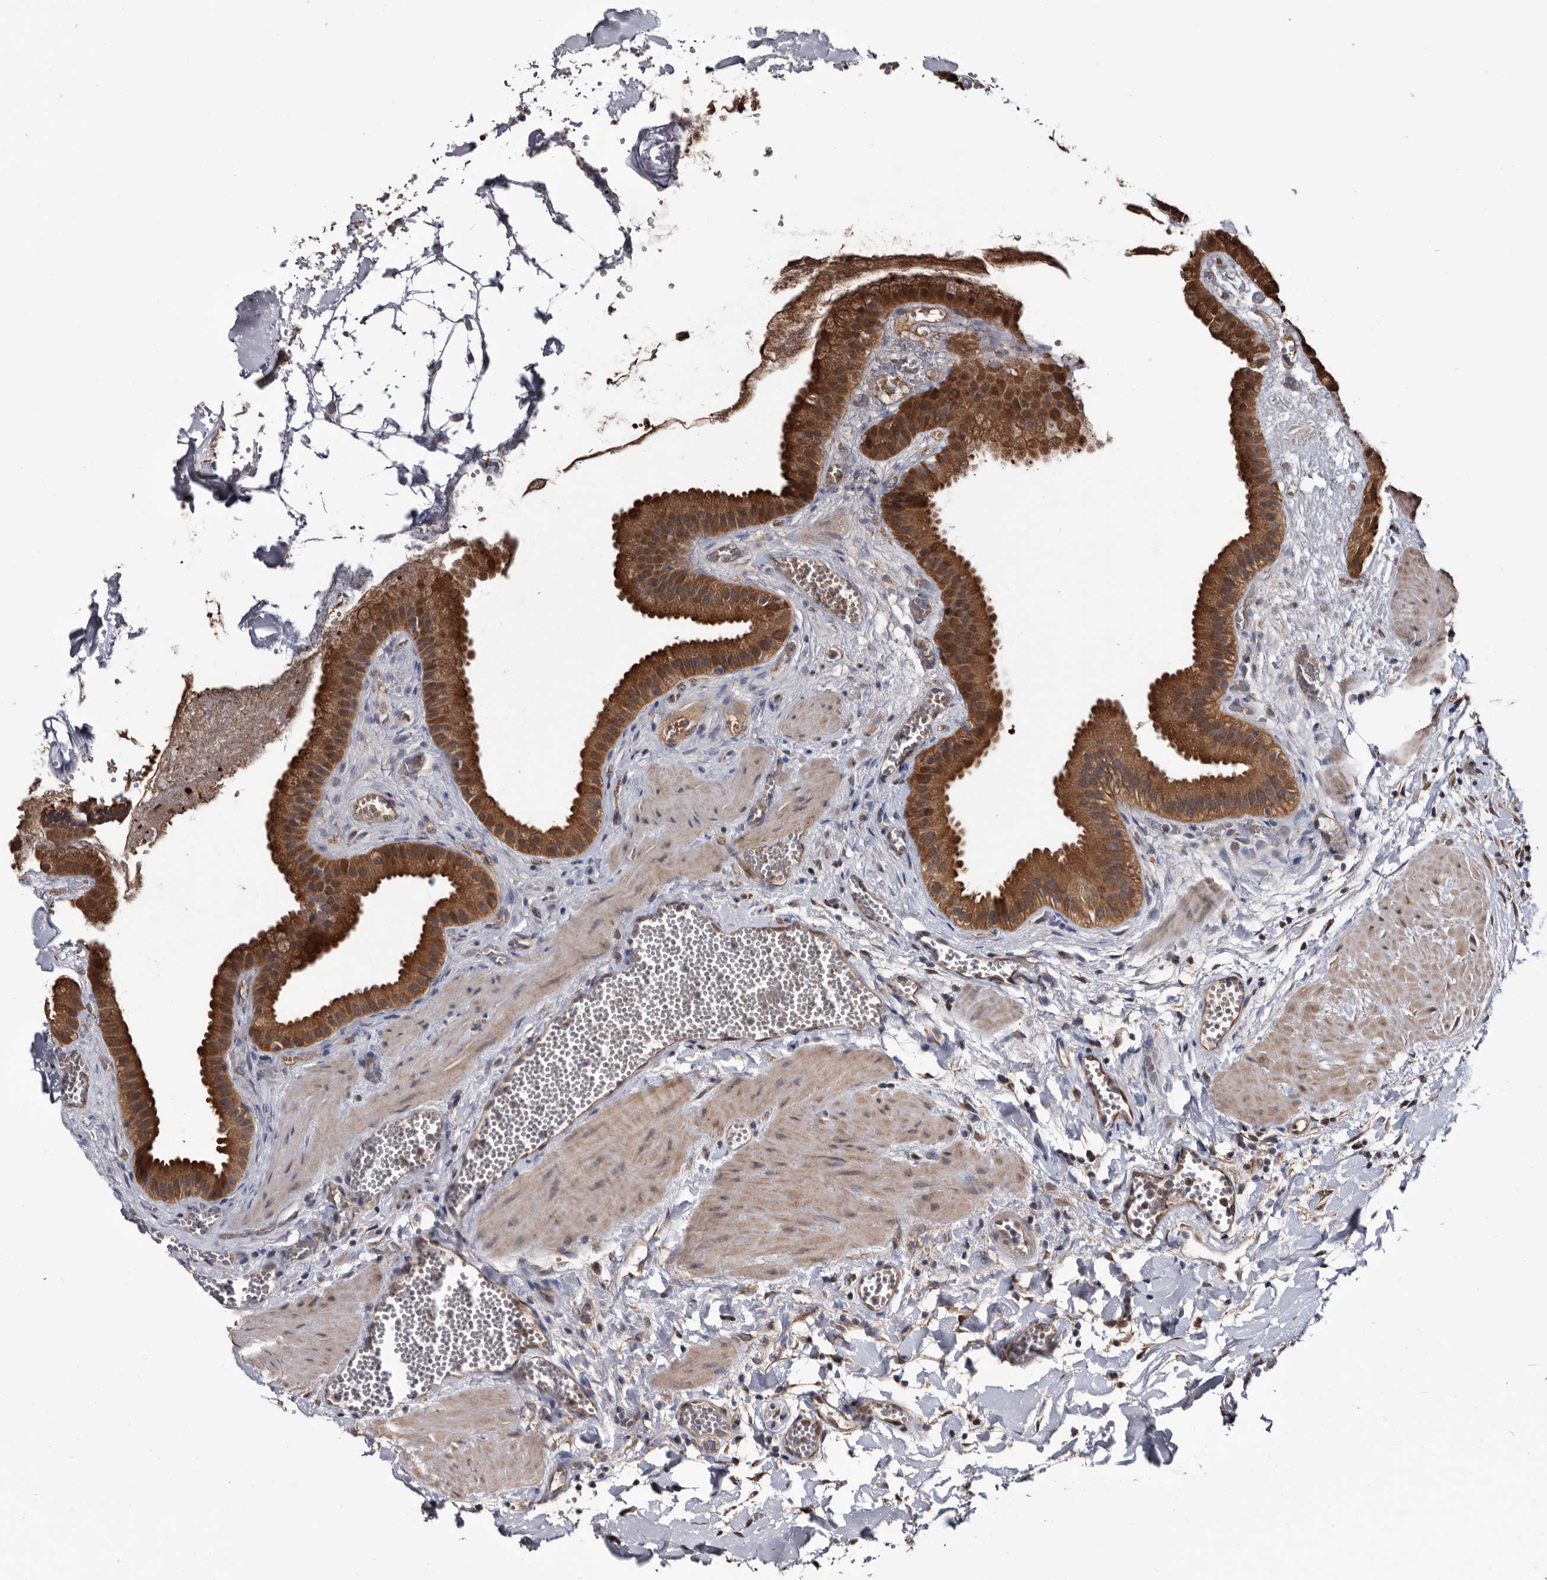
{"staining": {"intensity": "strong", "quantity": ">75%", "location": "cytoplasmic/membranous"}, "tissue": "gallbladder", "cell_type": "Glandular cells", "image_type": "normal", "snomed": [{"axis": "morphology", "description": "Normal tissue, NOS"}, {"axis": "topography", "description": "Gallbladder"}], "caption": "Strong cytoplasmic/membranous staining for a protein is identified in approximately >75% of glandular cells of unremarkable gallbladder using immunohistochemistry (IHC).", "gene": "TTI2", "patient": {"sex": "male", "age": 55}}